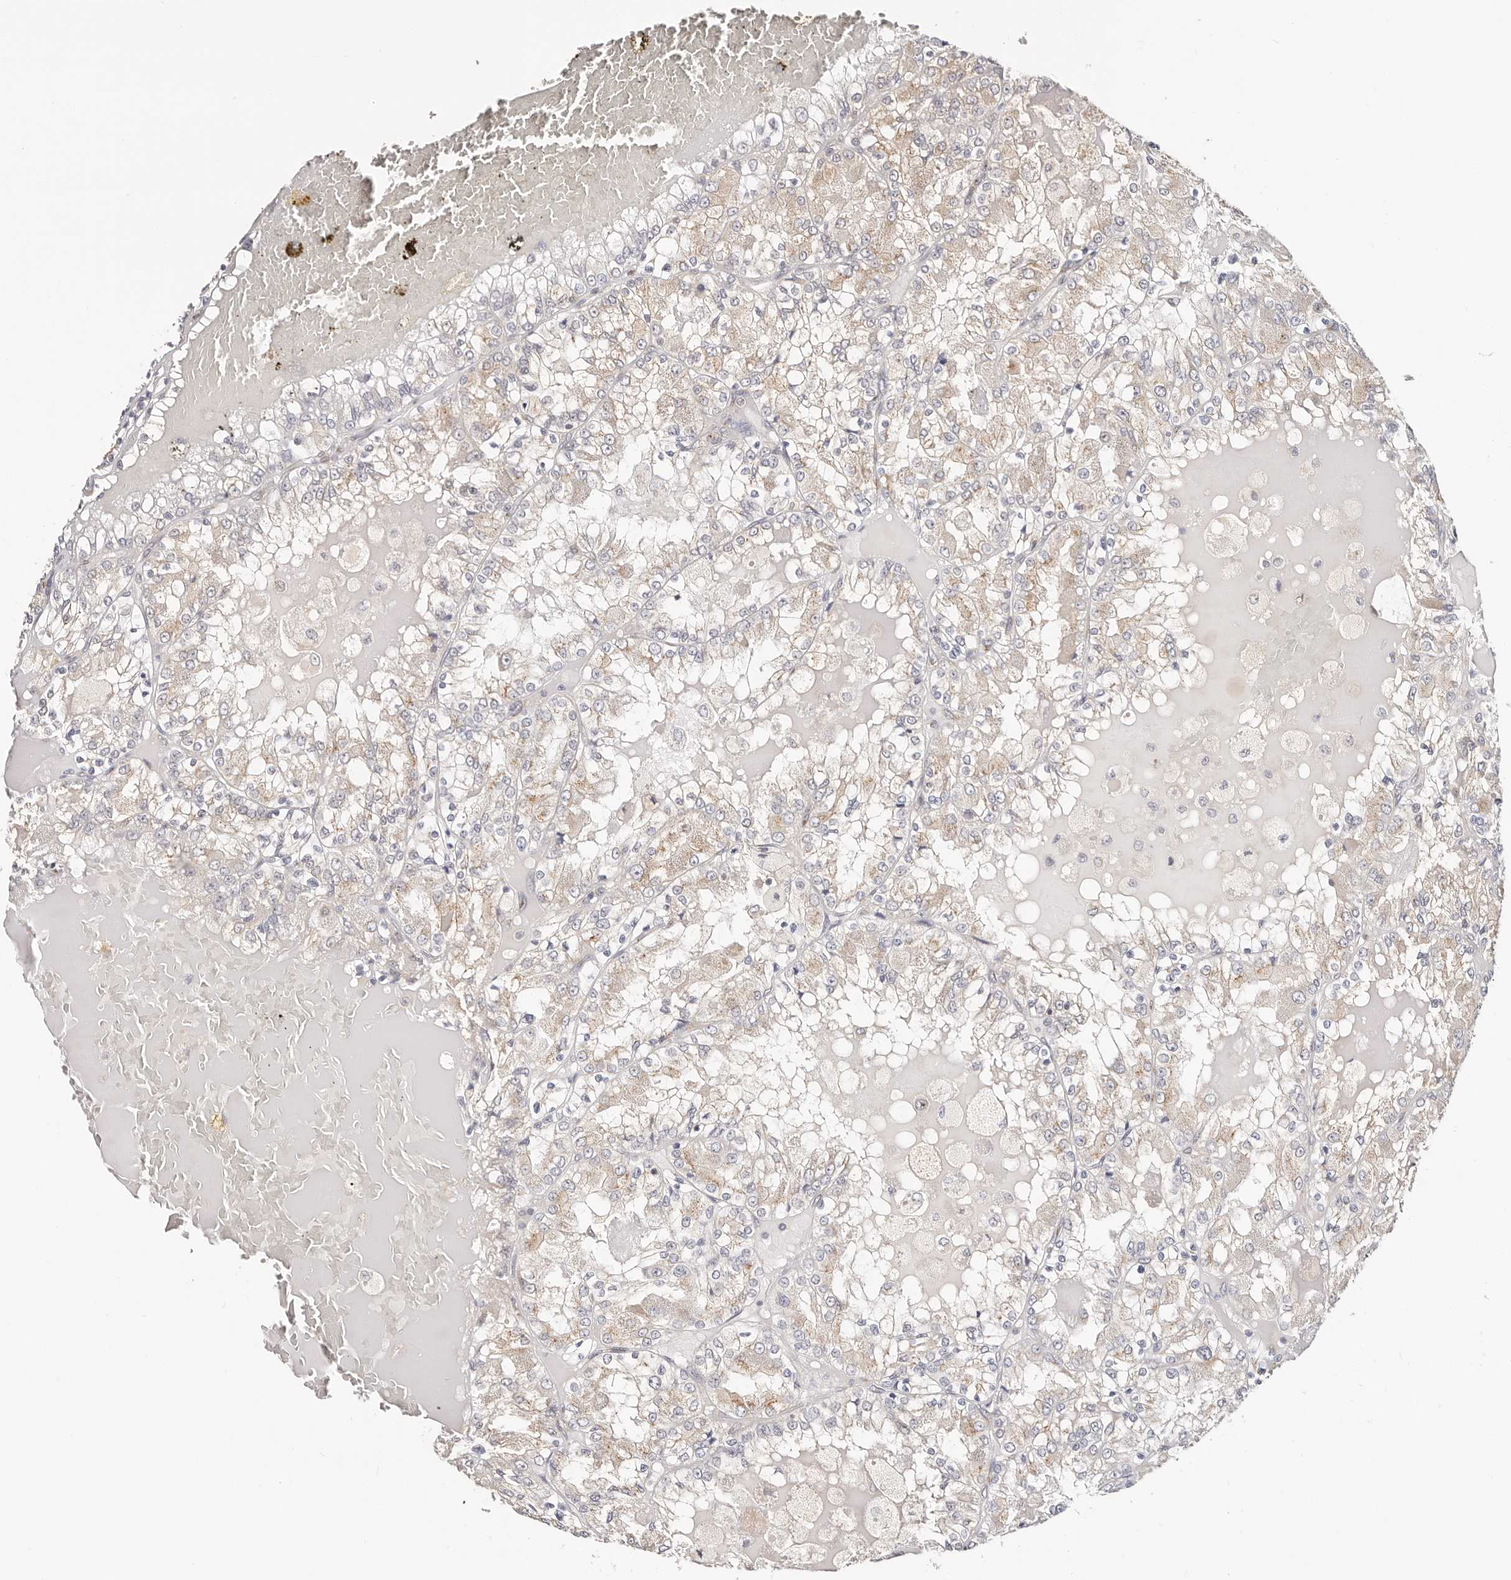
{"staining": {"intensity": "weak", "quantity": "25%-75%", "location": "cytoplasmic/membranous"}, "tissue": "renal cancer", "cell_type": "Tumor cells", "image_type": "cancer", "snomed": [{"axis": "morphology", "description": "Adenocarcinoma, NOS"}, {"axis": "topography", "description": "Kidney"}], "caption": "Immunohistochemistry of human renal cancer (adenocarcinoma) reveals low levels of weak cytoplasmic/membranous staining in approximately 25%-75% of tumor cells.", "gene": "VIPAS39", "patient": {"sex": "female", "age": 56}}